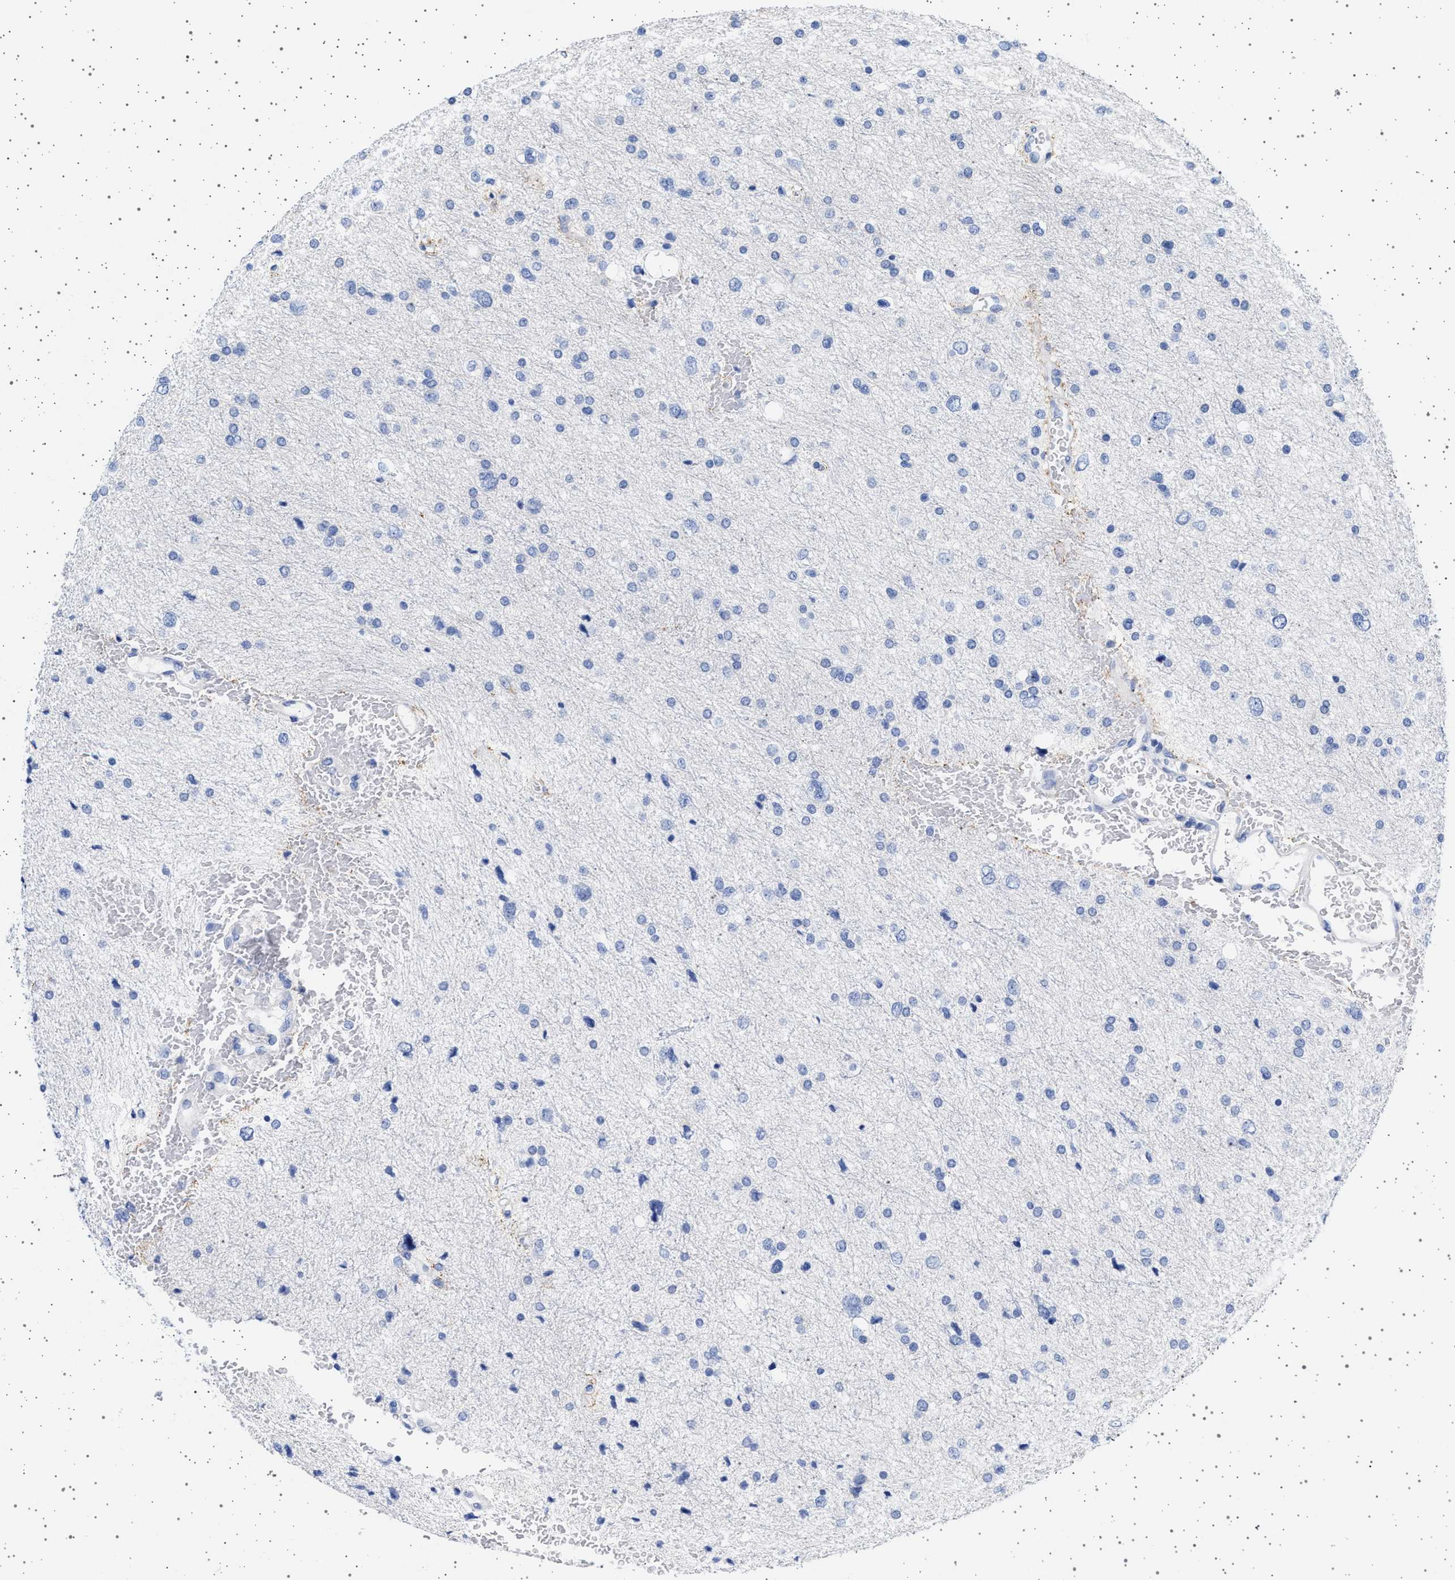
{"staining": {"intensity": "negative", "quantity": "none", "location": "none"}, "tissue": "glioma", "cell_type": "Tumor cells", "image_type": "cancer", "snomed": [{"axis": "morphology", "description": "Glioma, malignant, Low grade"}, {"axis": "topography", "description": "Brain"}], "caption": "The image shows no significant positivity in tumor cells of glioma.", "gene": "TRMT10B", "patient": {"sex": "female", "age": 37}}